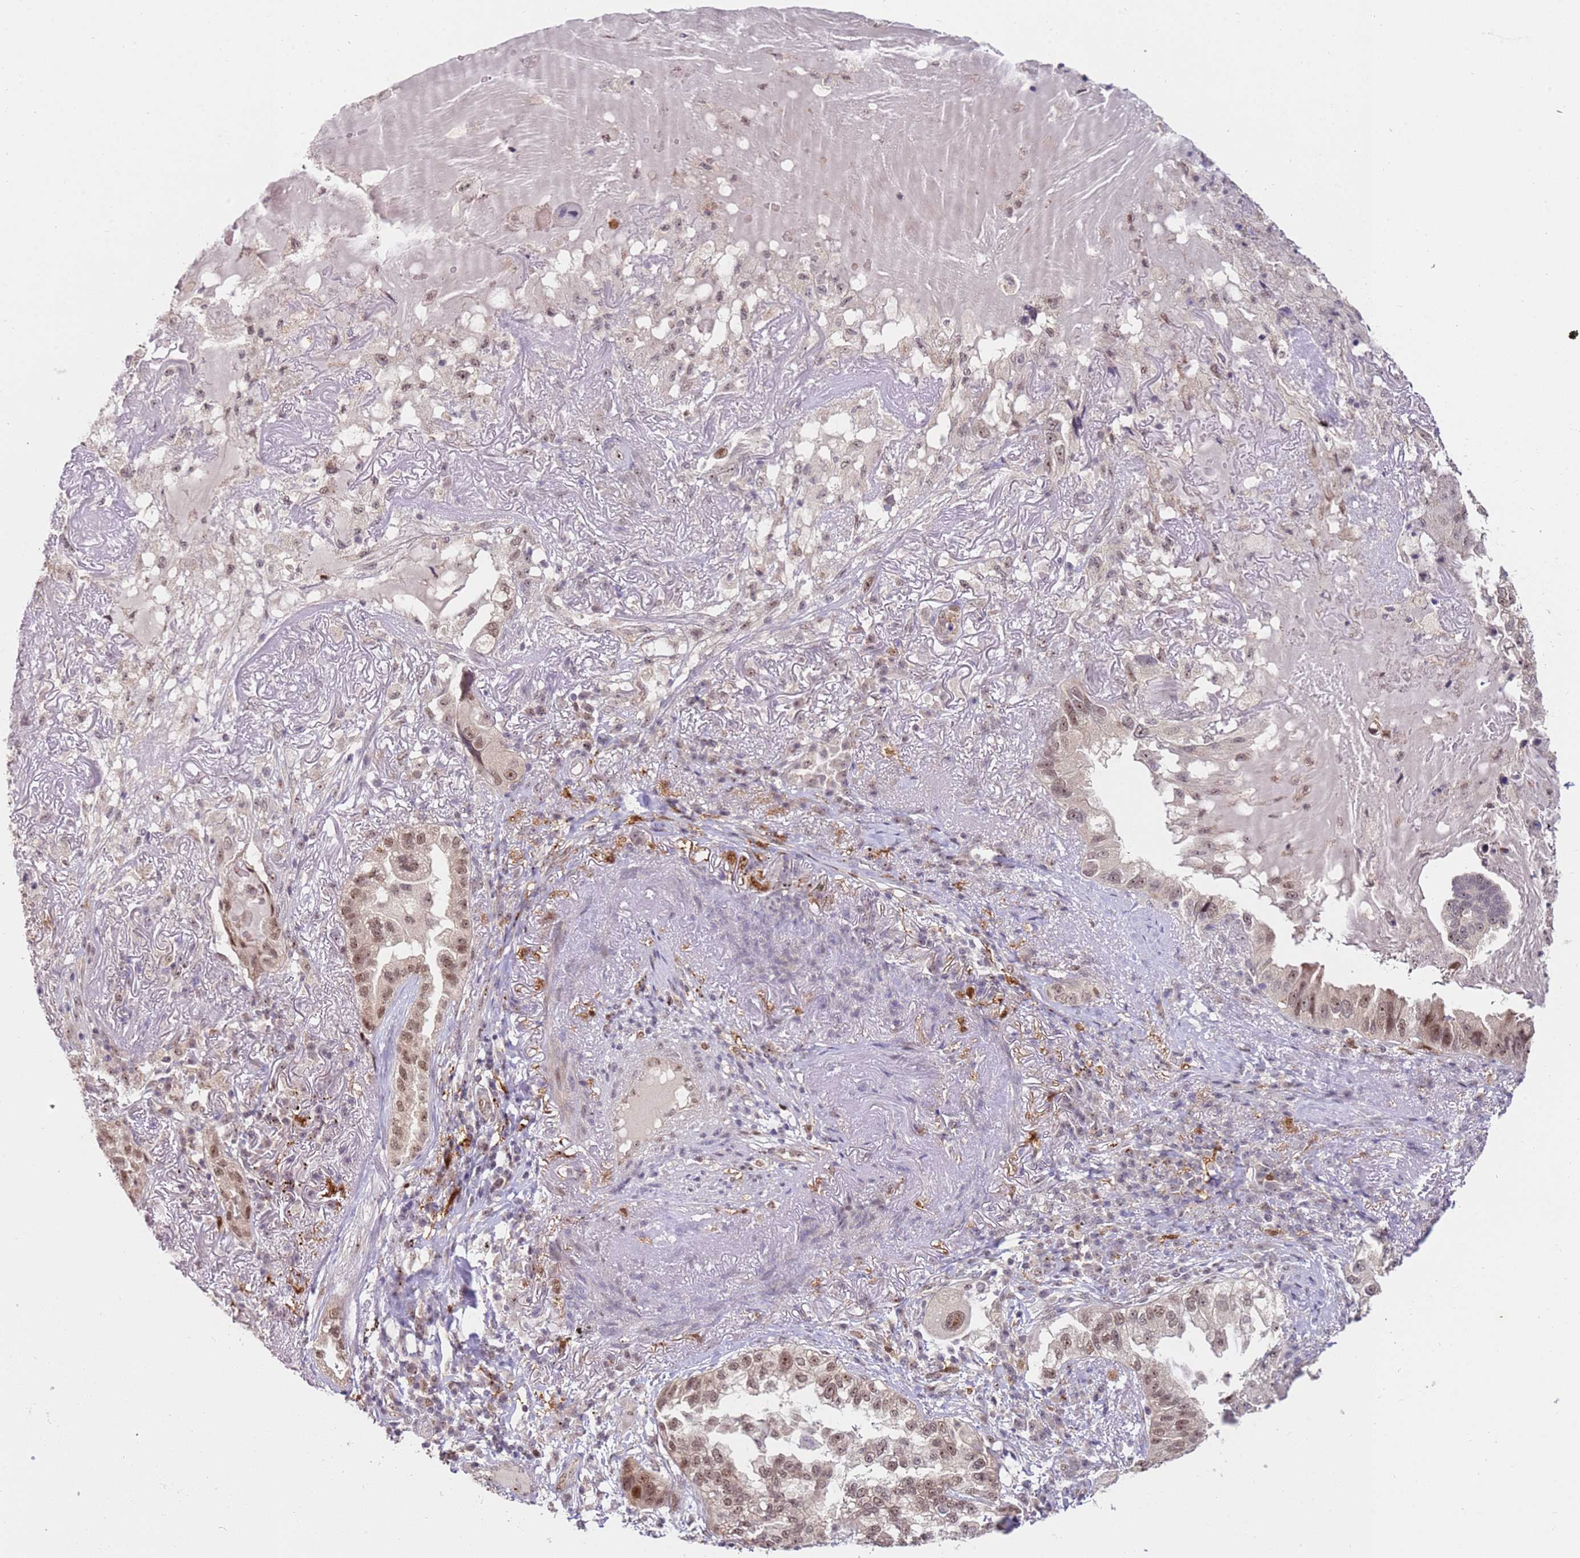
{"staining": {"intensity": "moderate", "quantity": ">75%", "location": "nuclear"}, "tissue": "lung cancer", "cell_type": "Tumor cells", "image_type": "cancer", "snomed": [{"axis": "morphology", "description": "Adenocarcinoma, NOS"}, {"axis": "topography", "description": "Lung"}], "caption": "This is an image of IHC staining of lung cancer, which shows moderate staining in the nuclear of tumor cells.", "gene": "LGALSL", "patient": {"sex": "female", "age": 69}}